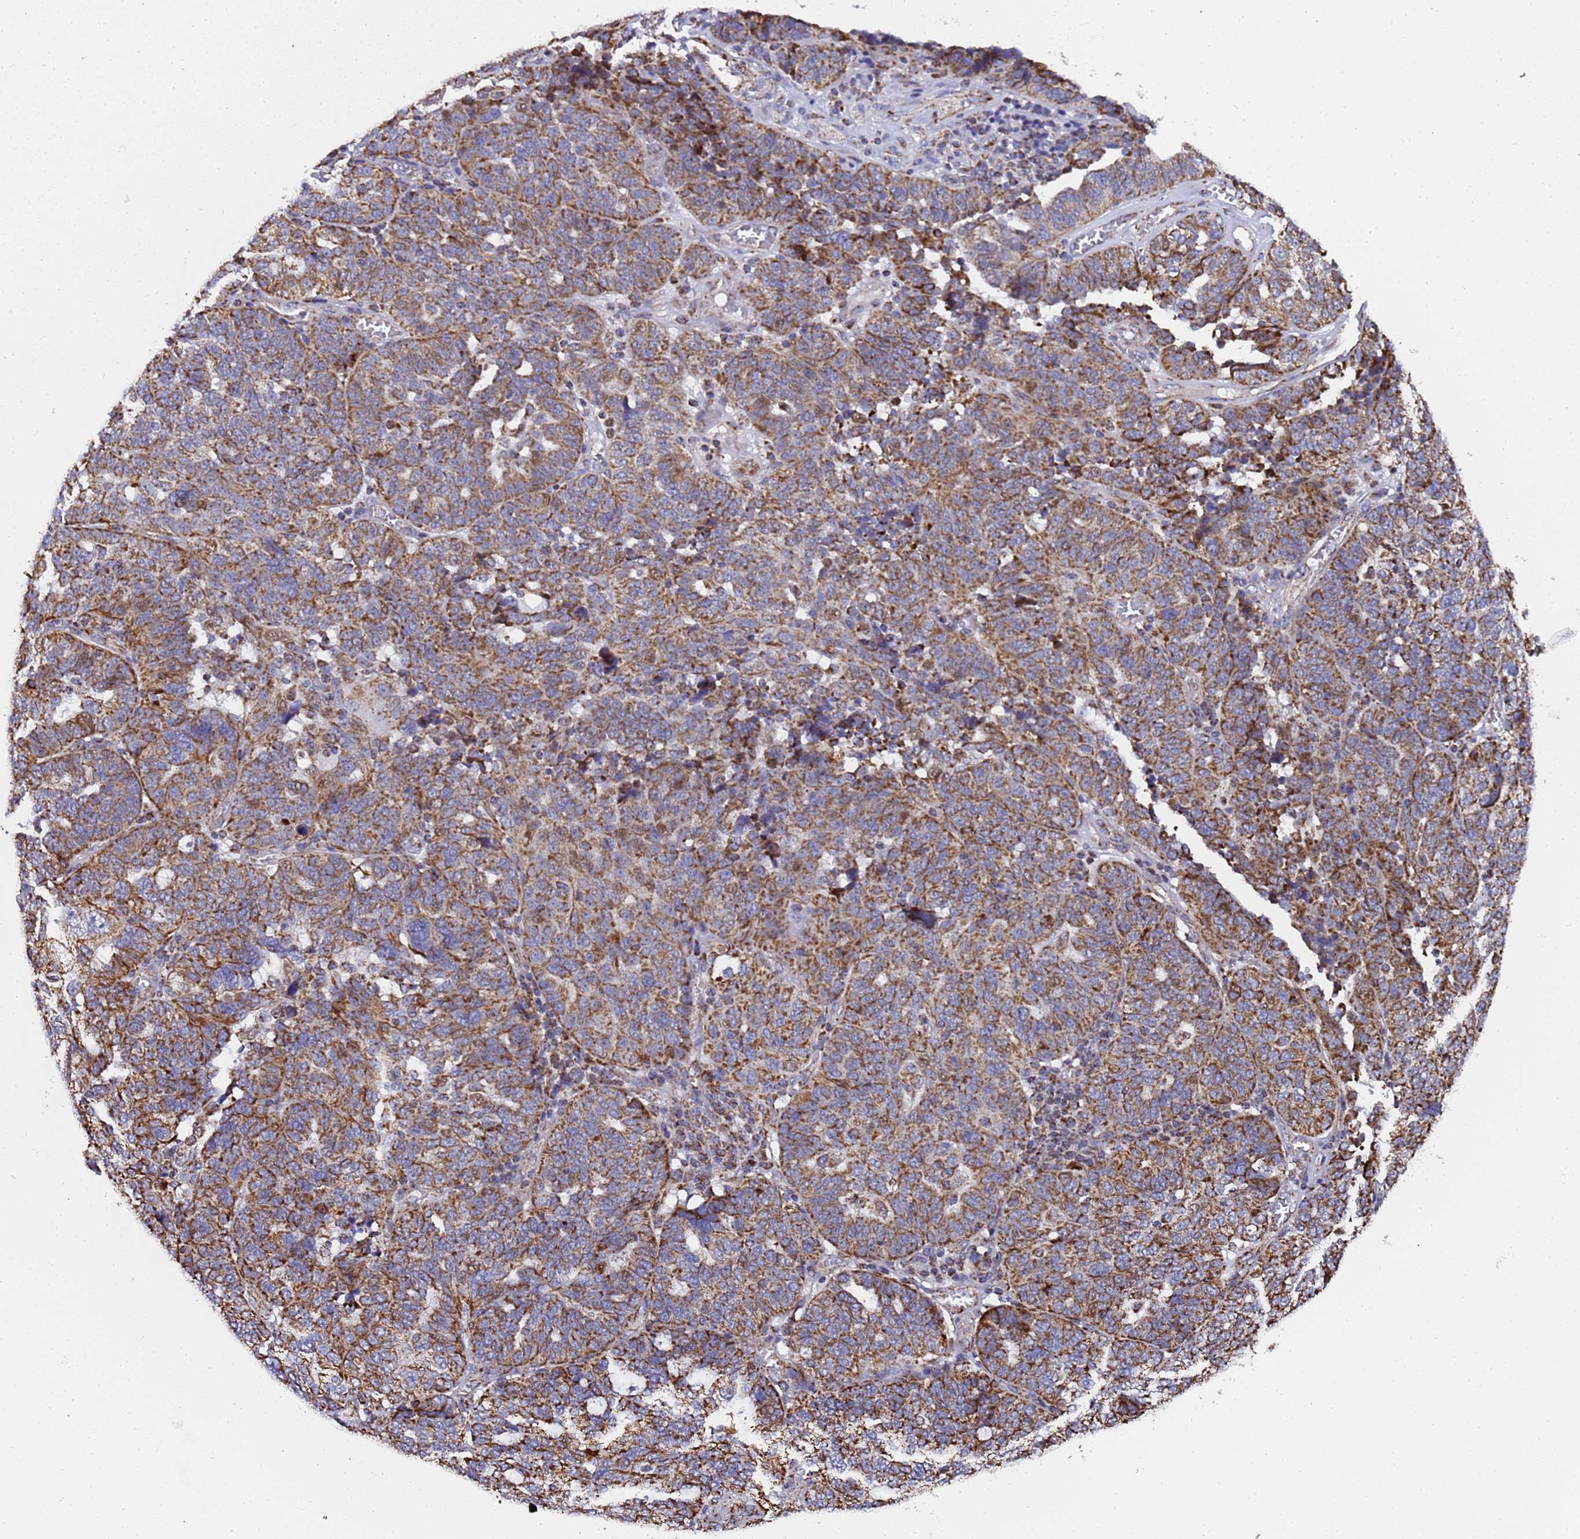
{"staining": {"intensity": "moderate", "quantity": ">75%", "location": "cytoplasmic/membranous"}, "tissue": "ovarian cancer", "cell_type": "Tumor cells", "image_type": "cancer", "snomed": [{"axis": "morphology", "description": "Cystadenocarcinoma, serous, NOS"}, {"axis": "topography", "description": "Ovary"}], "caption": "Brown immunohistochemical staining in ovarian serous cystadenocarcinoma shows moderate cytoplasmic/membranous positivity in approximately >75% of tumor cells. (brown staining indicates protein expression, while blue staining denotes nuclei).", "gene": "MRPS12", "patient": {"sex": "female", "age": 59}}